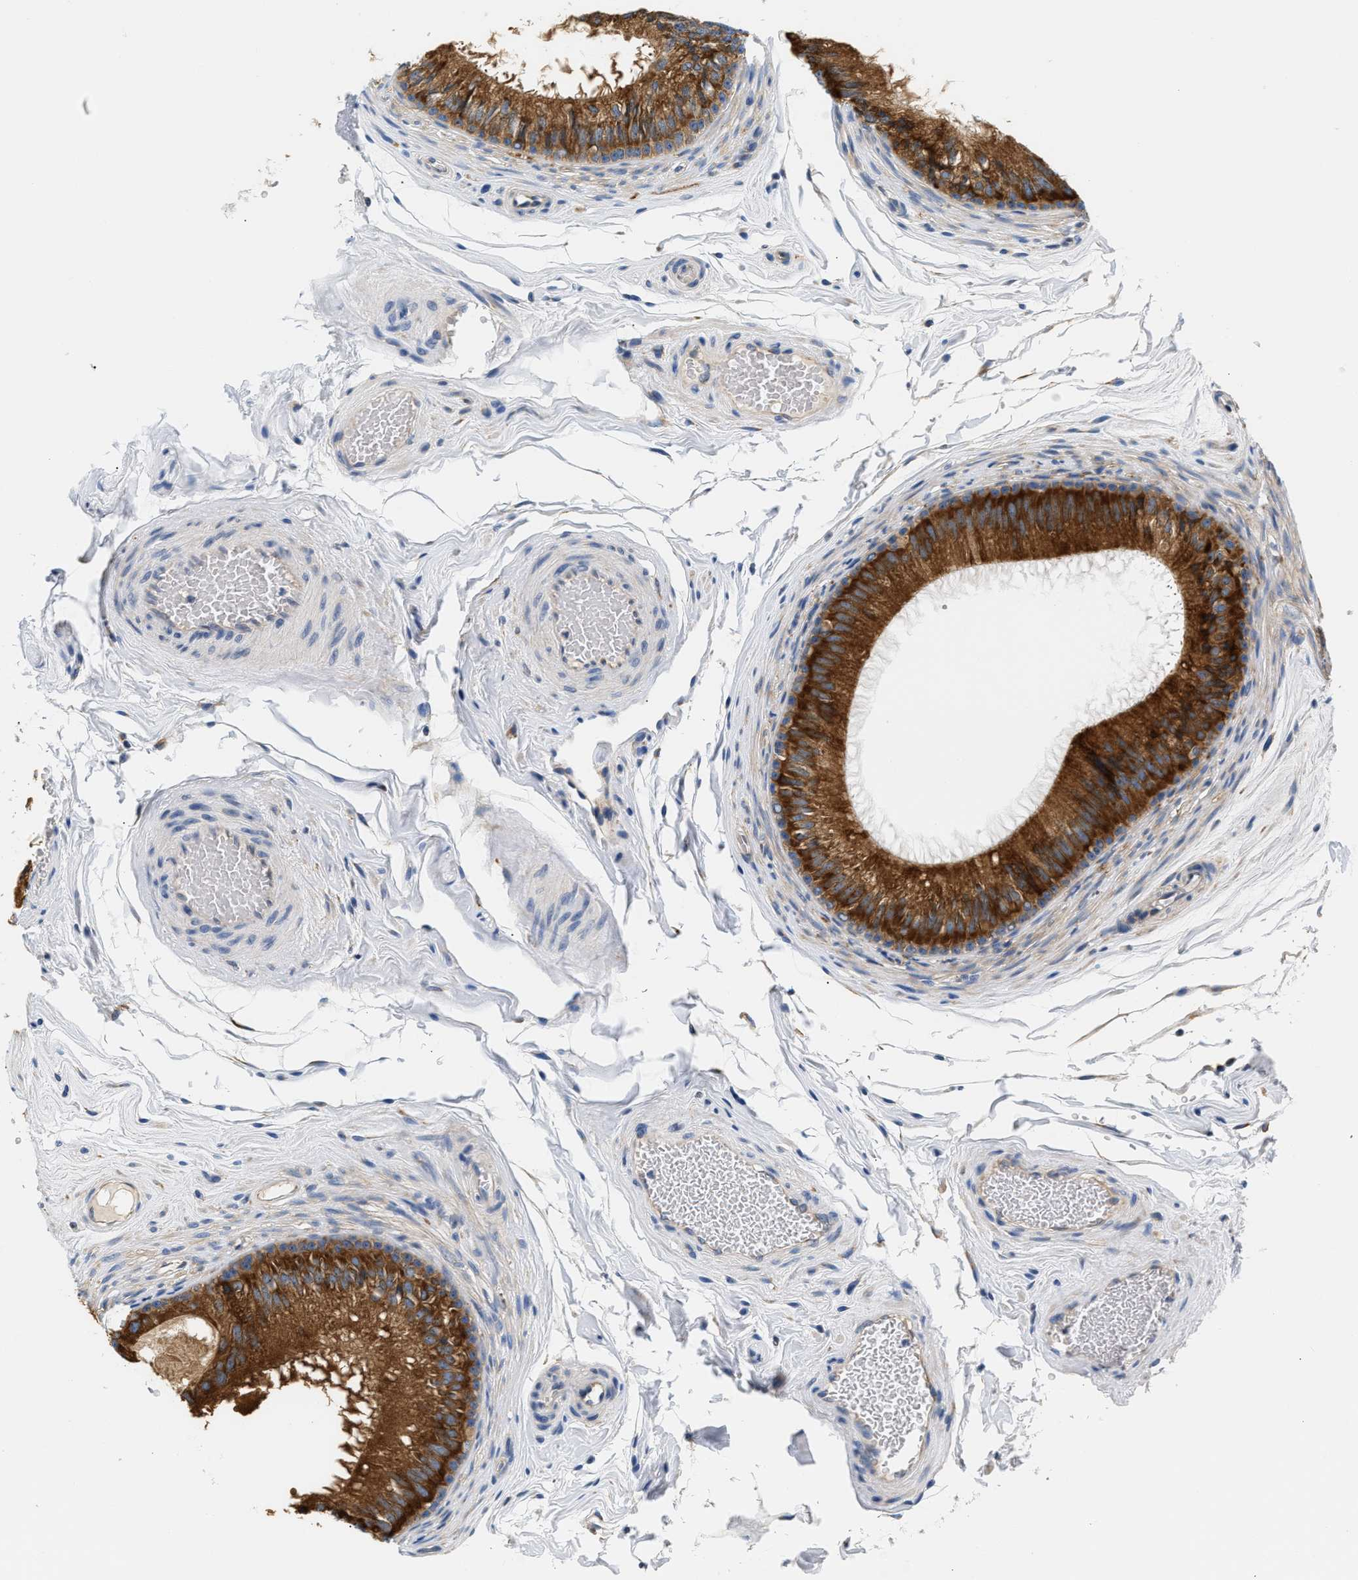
{"staining": {"intensity": "strong", "quantity": ">75%", "location": "cytoplasmic/membranous"}, "tissue": "epididymis", "cell_type": "Glandular cells", "image_type": "normal", "snomed": [{"axis": "morphology", "description": "Normal tissue, NOS"}, {"axis": "topography", "description": "Testis"}, {"axis": "topography", "description": "Epididymis"}], "caption": "A high amount of strong cytoplasmic/membranous positivity is present in about >75% of glandular cells in normal epididymis.", "gene": "HDHD3", "patient": {"sex": "male", "age": 36}}